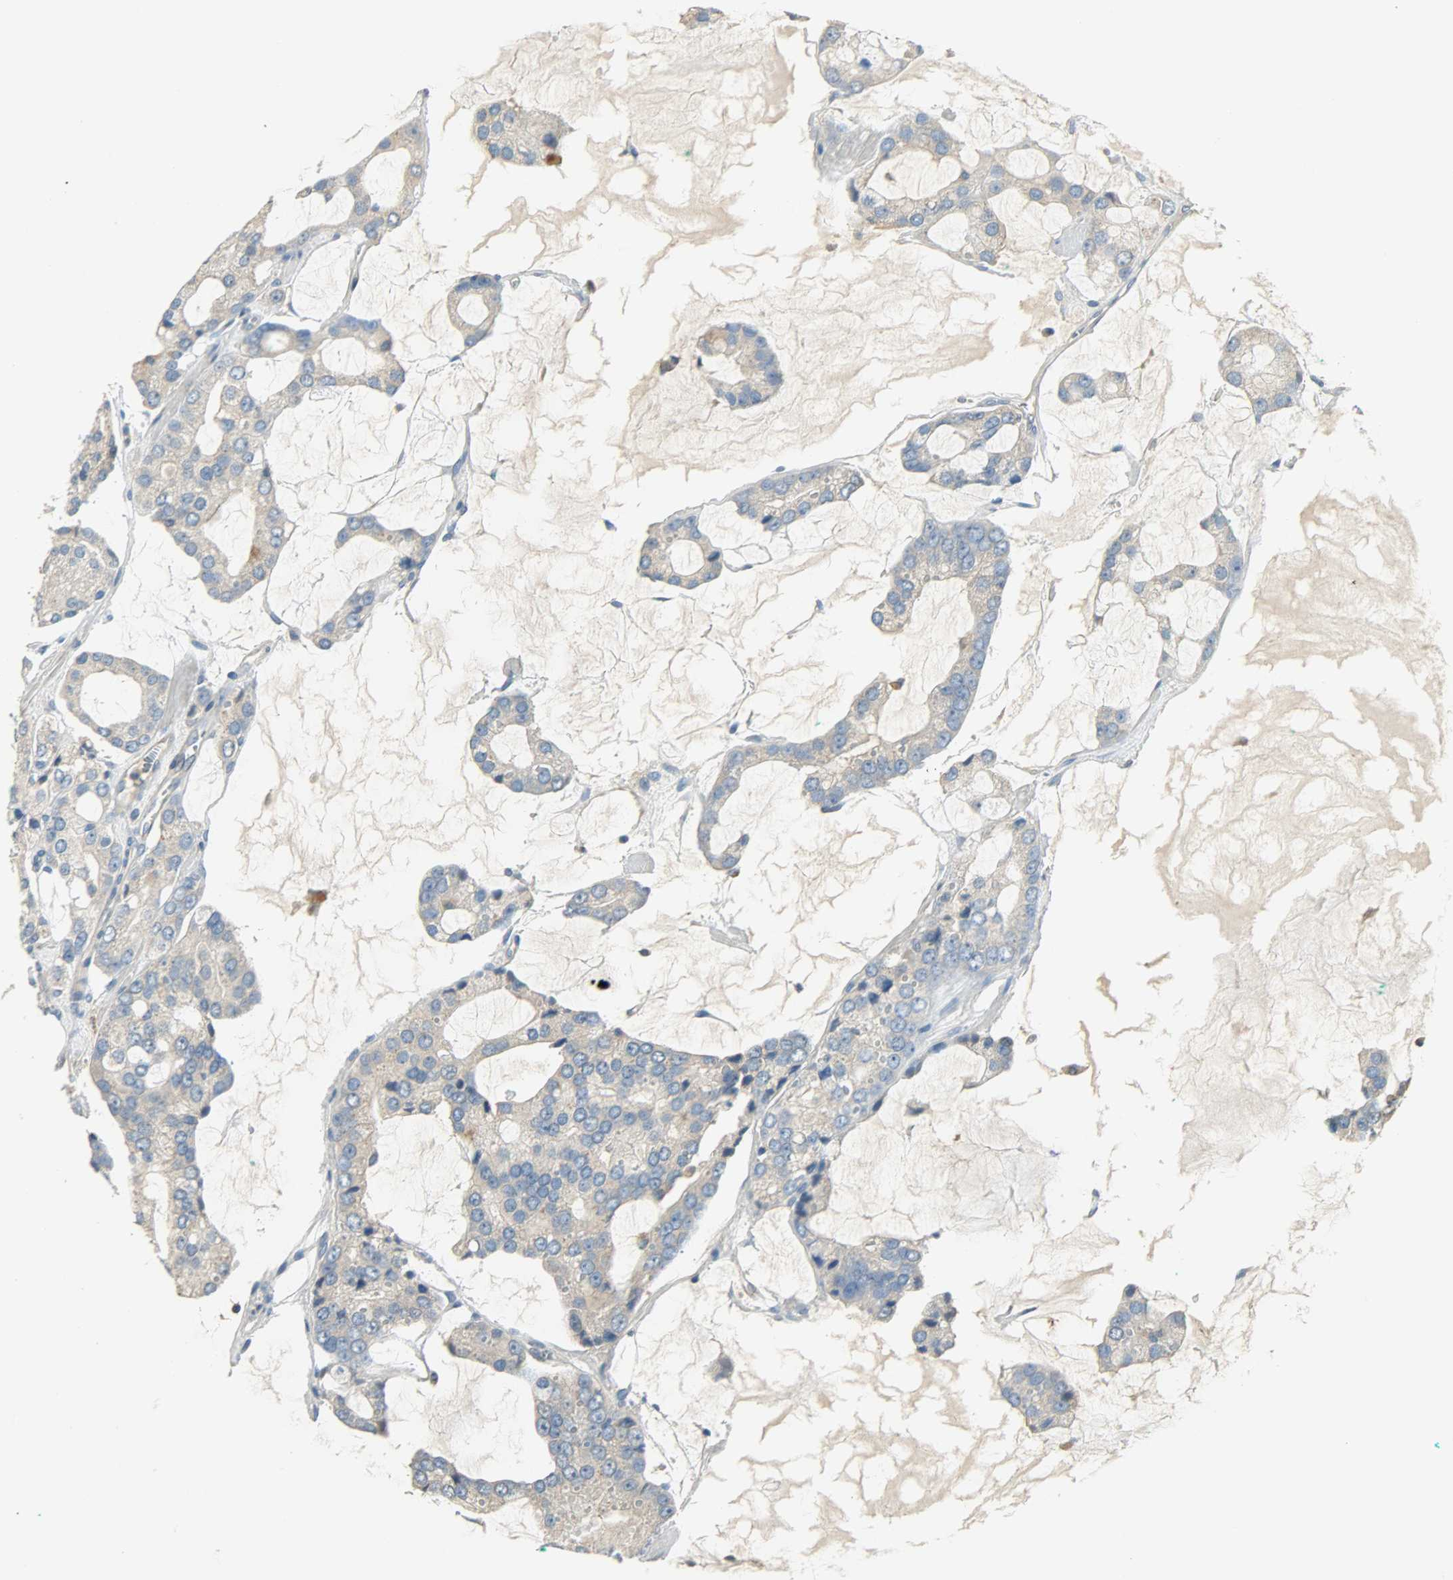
{"staining": {"intensity": "weak", "quantity": ">75%", "location": "cytoplasmic/membranous"}, "tissue": "prostate cancer", "cell_type": "Tumor cells", "image_type": "cancer", "snomed": [{"axis": "morphology", "description": "Adenocarcinoma, High grade"}, {"axis": "topography", "description": "Prostate"}], "caption": "Adenocarcinoma (high-grade) (prostate) was stained to show a protein in brown. There is low levels of weak cytoplasmic/membranous positivity in approximately >75% of tumor cells.", "gene": "NNT", "patient": {"sex": "male", "age": 67}}